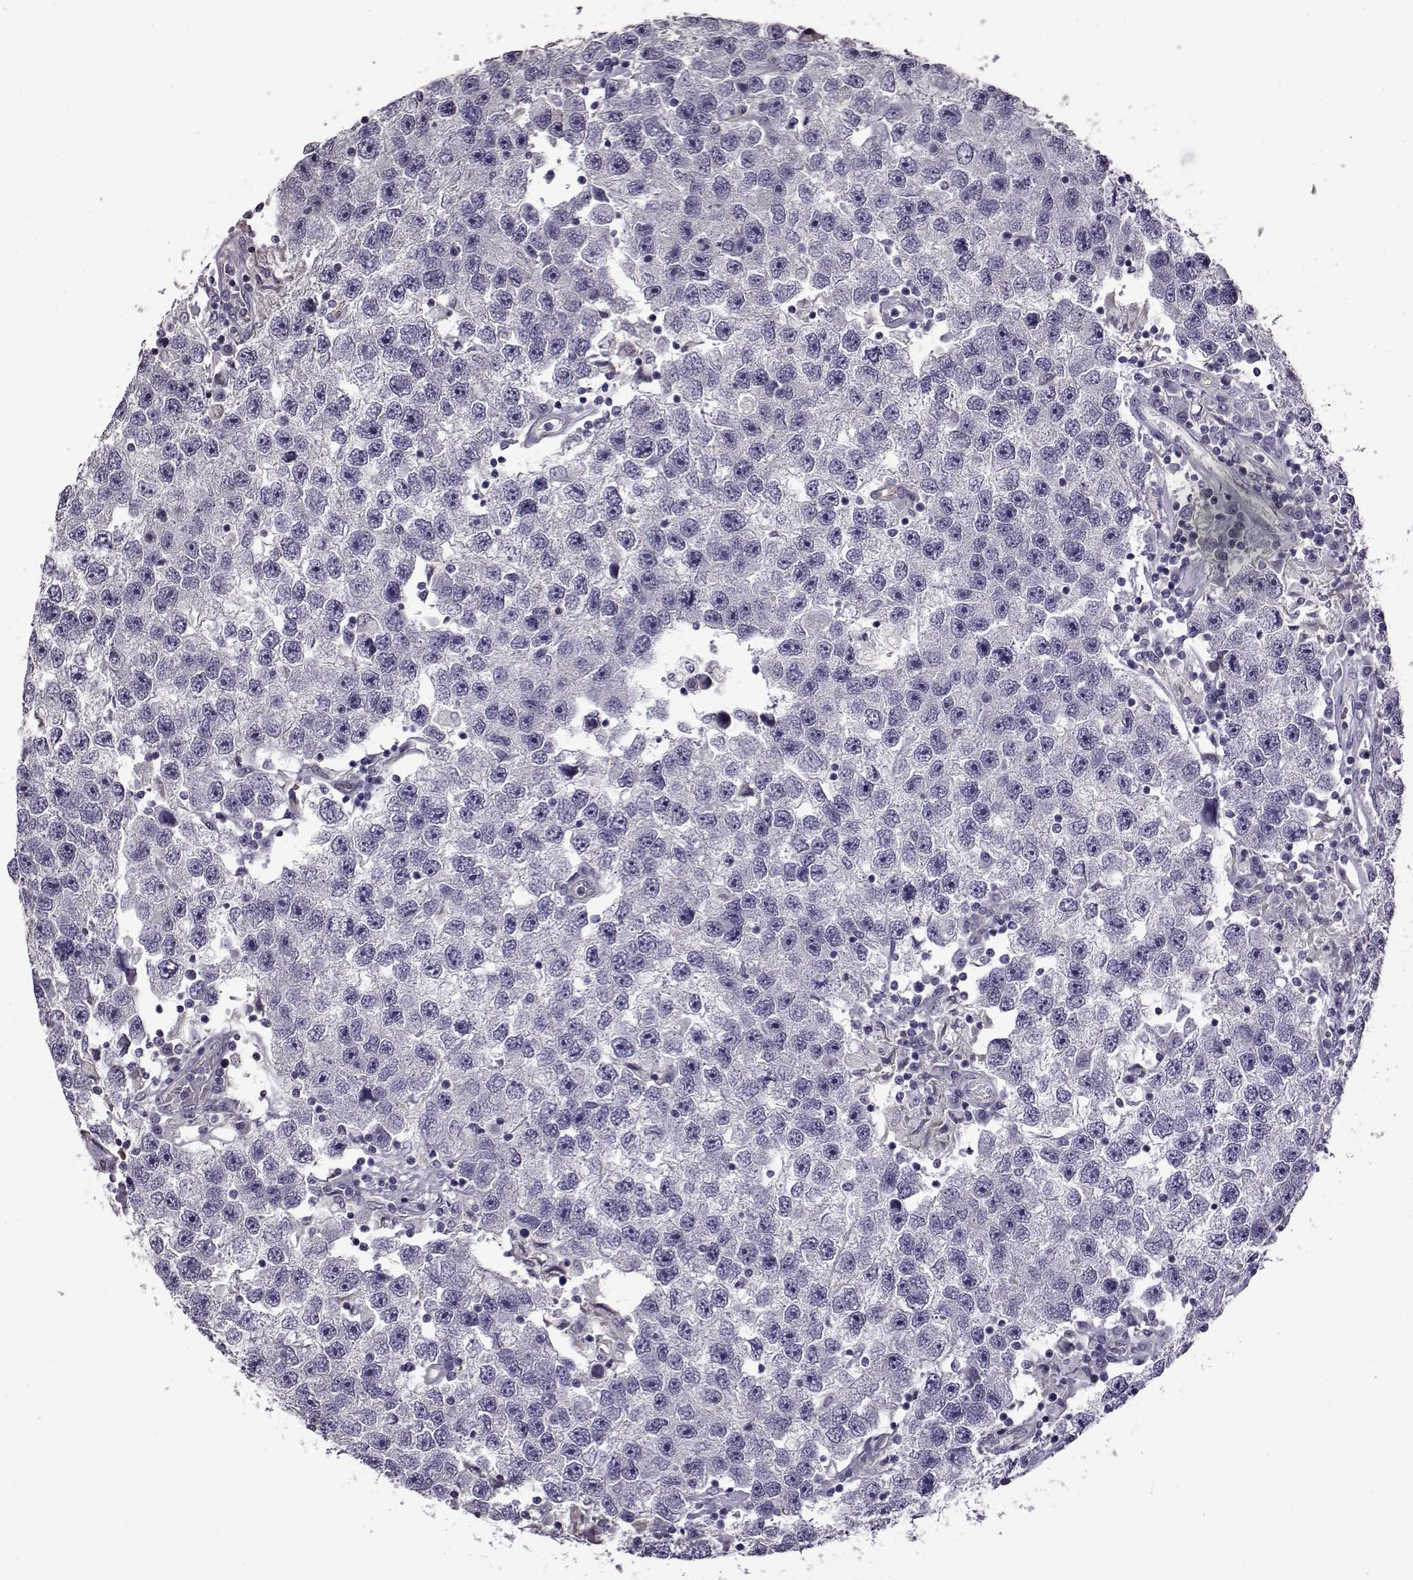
{"staining": {"intensity": "negative", "quantity": "none", "location": "none"}, "tissue": "testis cancer", "cell_type": "Tumor cells", "image_type": "cancer", "snomed": [{"axis": "morphology", "description": "Seminoma, NOS"}, {"axis": "topography", "description": "Testis"}], "caption": "Immunohistochemistry (IHC) of testis cancer reveals no staining in tumor cells.", "gene": "EDDM3B", "patient": {"sex": "male", "age": 26}}